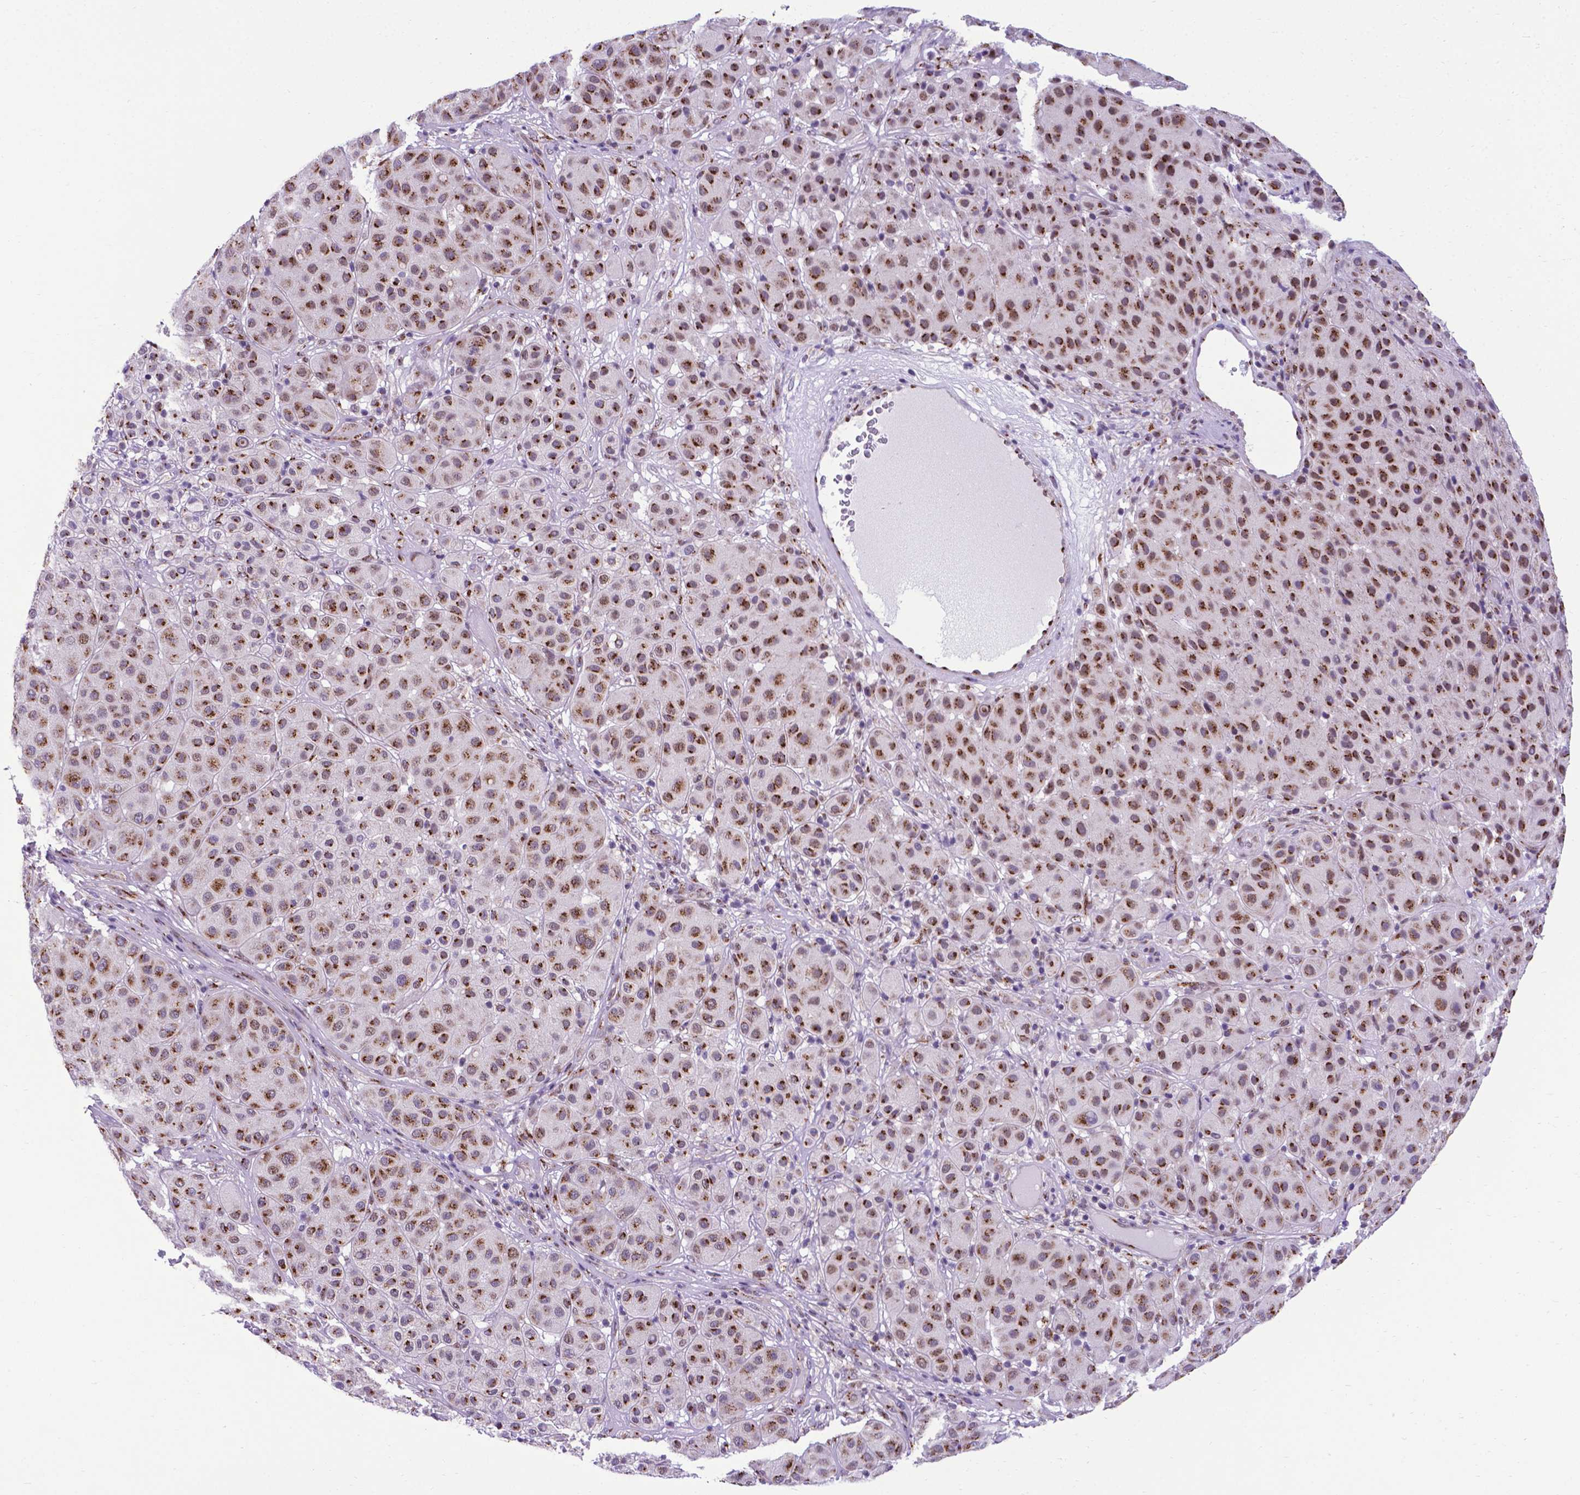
{"staining": {"intensity": "moderate", "quantity": ">75%", "location": "cytoplasmic/membranous"}, "tissue": "melanoma", "cell_type": "Tumor cells", "image_type": "cancer", "snomed": [{"axis": "morphology", "description": "Malignant melanoma, Metastatic site"}, {"axis": "topography", "description": "Smooth muscle"}], "caption": "An IHC histopathology image of neoplastic tissue is shown. Protein staining in brown shows moderate cytoplasmic/membranous positivity in malignant melanoma (metastatic site) within tumor cells.", "gene": "MRPL10", "patient": {"sex": "male", "age": 41}}